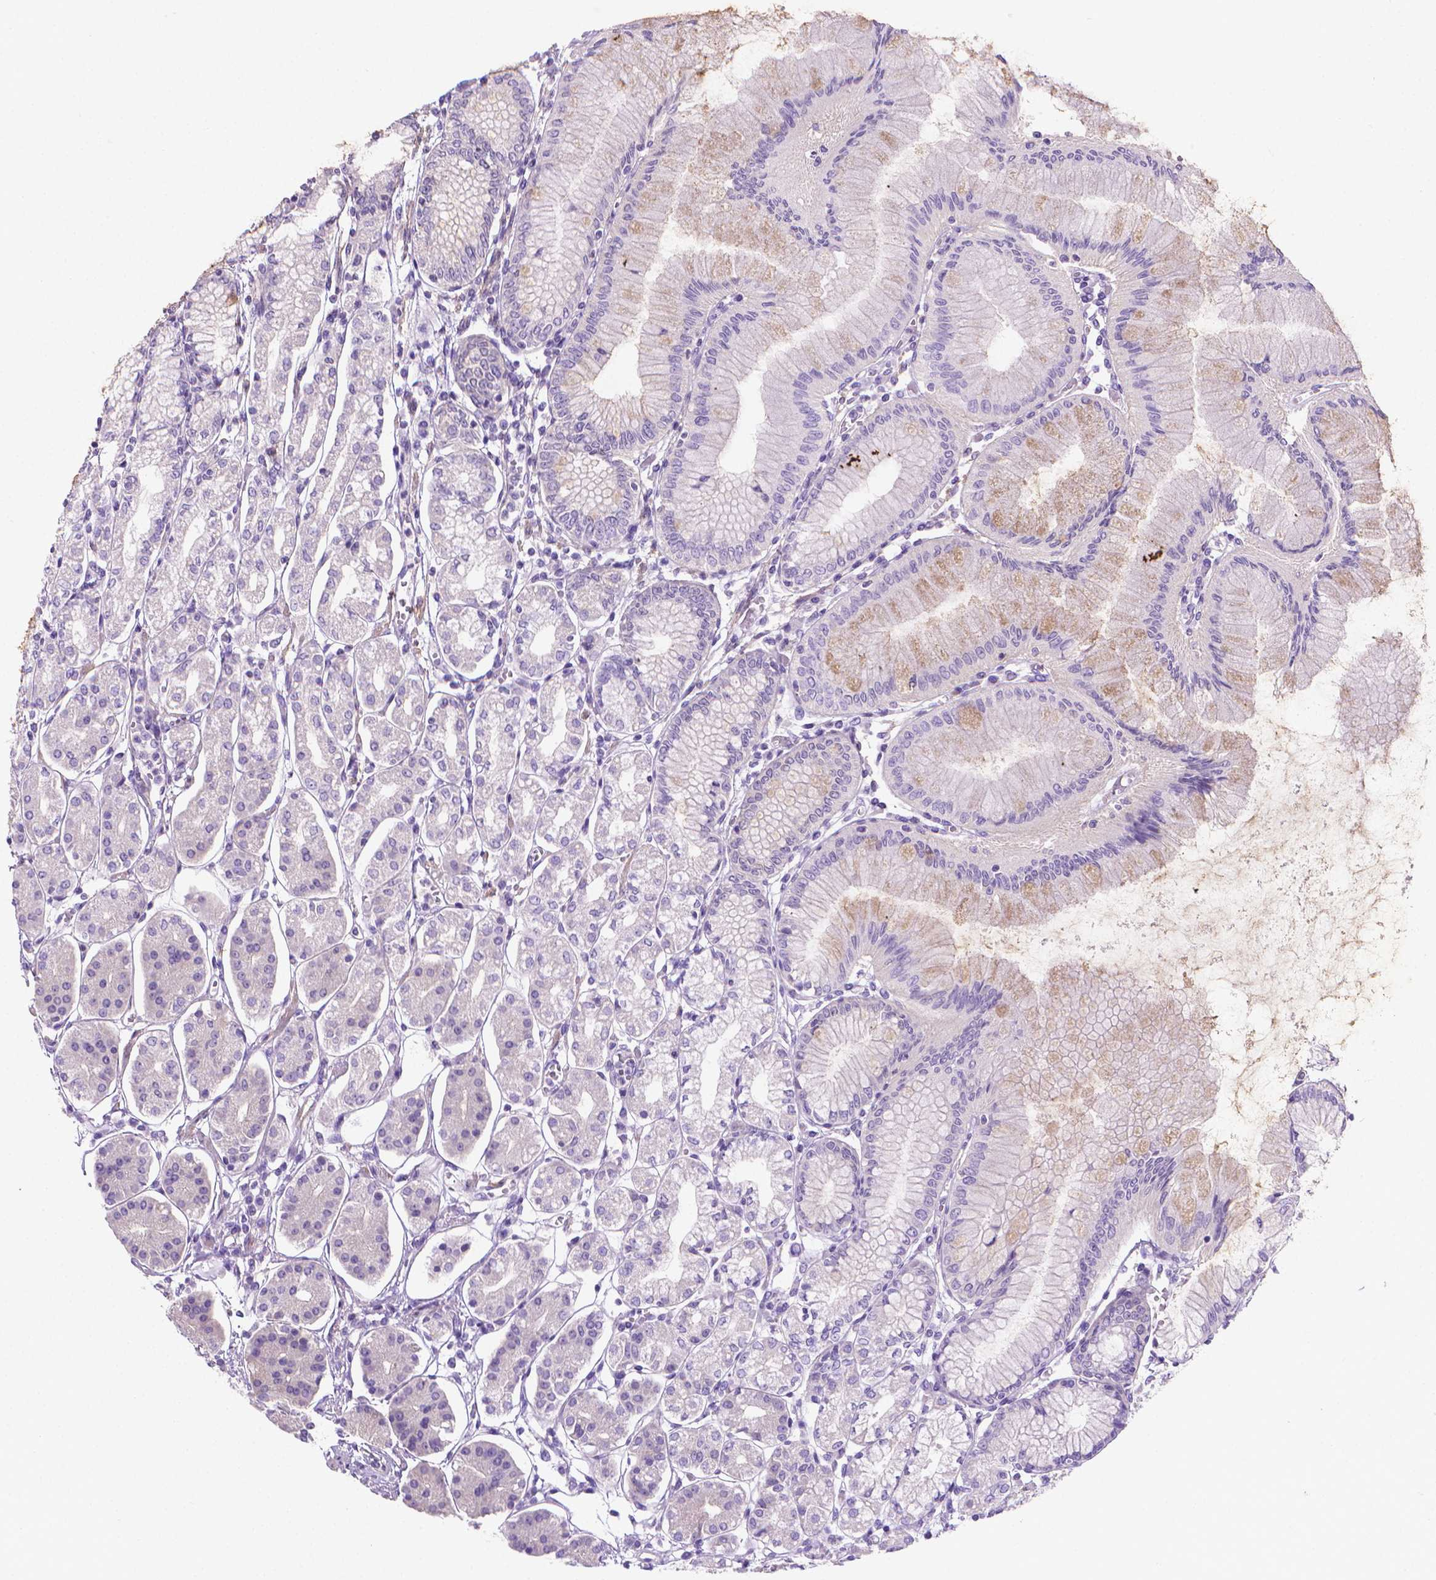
{"staining": {"intensity": "weak", "quantity": "<25%", "location": "cytoplasmic/membranous"}, "tissue": "stomach", "cell_type": "Glandular cells", "image_type": "normal", "snomed": [{"axis": "morphology", "description": "Normal tissue, NOS"}, {"axis": "topography", "description": "Skeletal muscle"}, {"axis": "topography", "description": "Stomach"}], "caption": "Glandular cells are negative for brown protein staining in benign stomach. Brightfield microscopy of immunohistochemistry (IHC) stained with DAB (3,3'-diaminobenzidine) (brown) and hematoxylin (blue), captured at high magnification.", "gene": "FASN", "patient": {"sex": "female", "age": 57}}